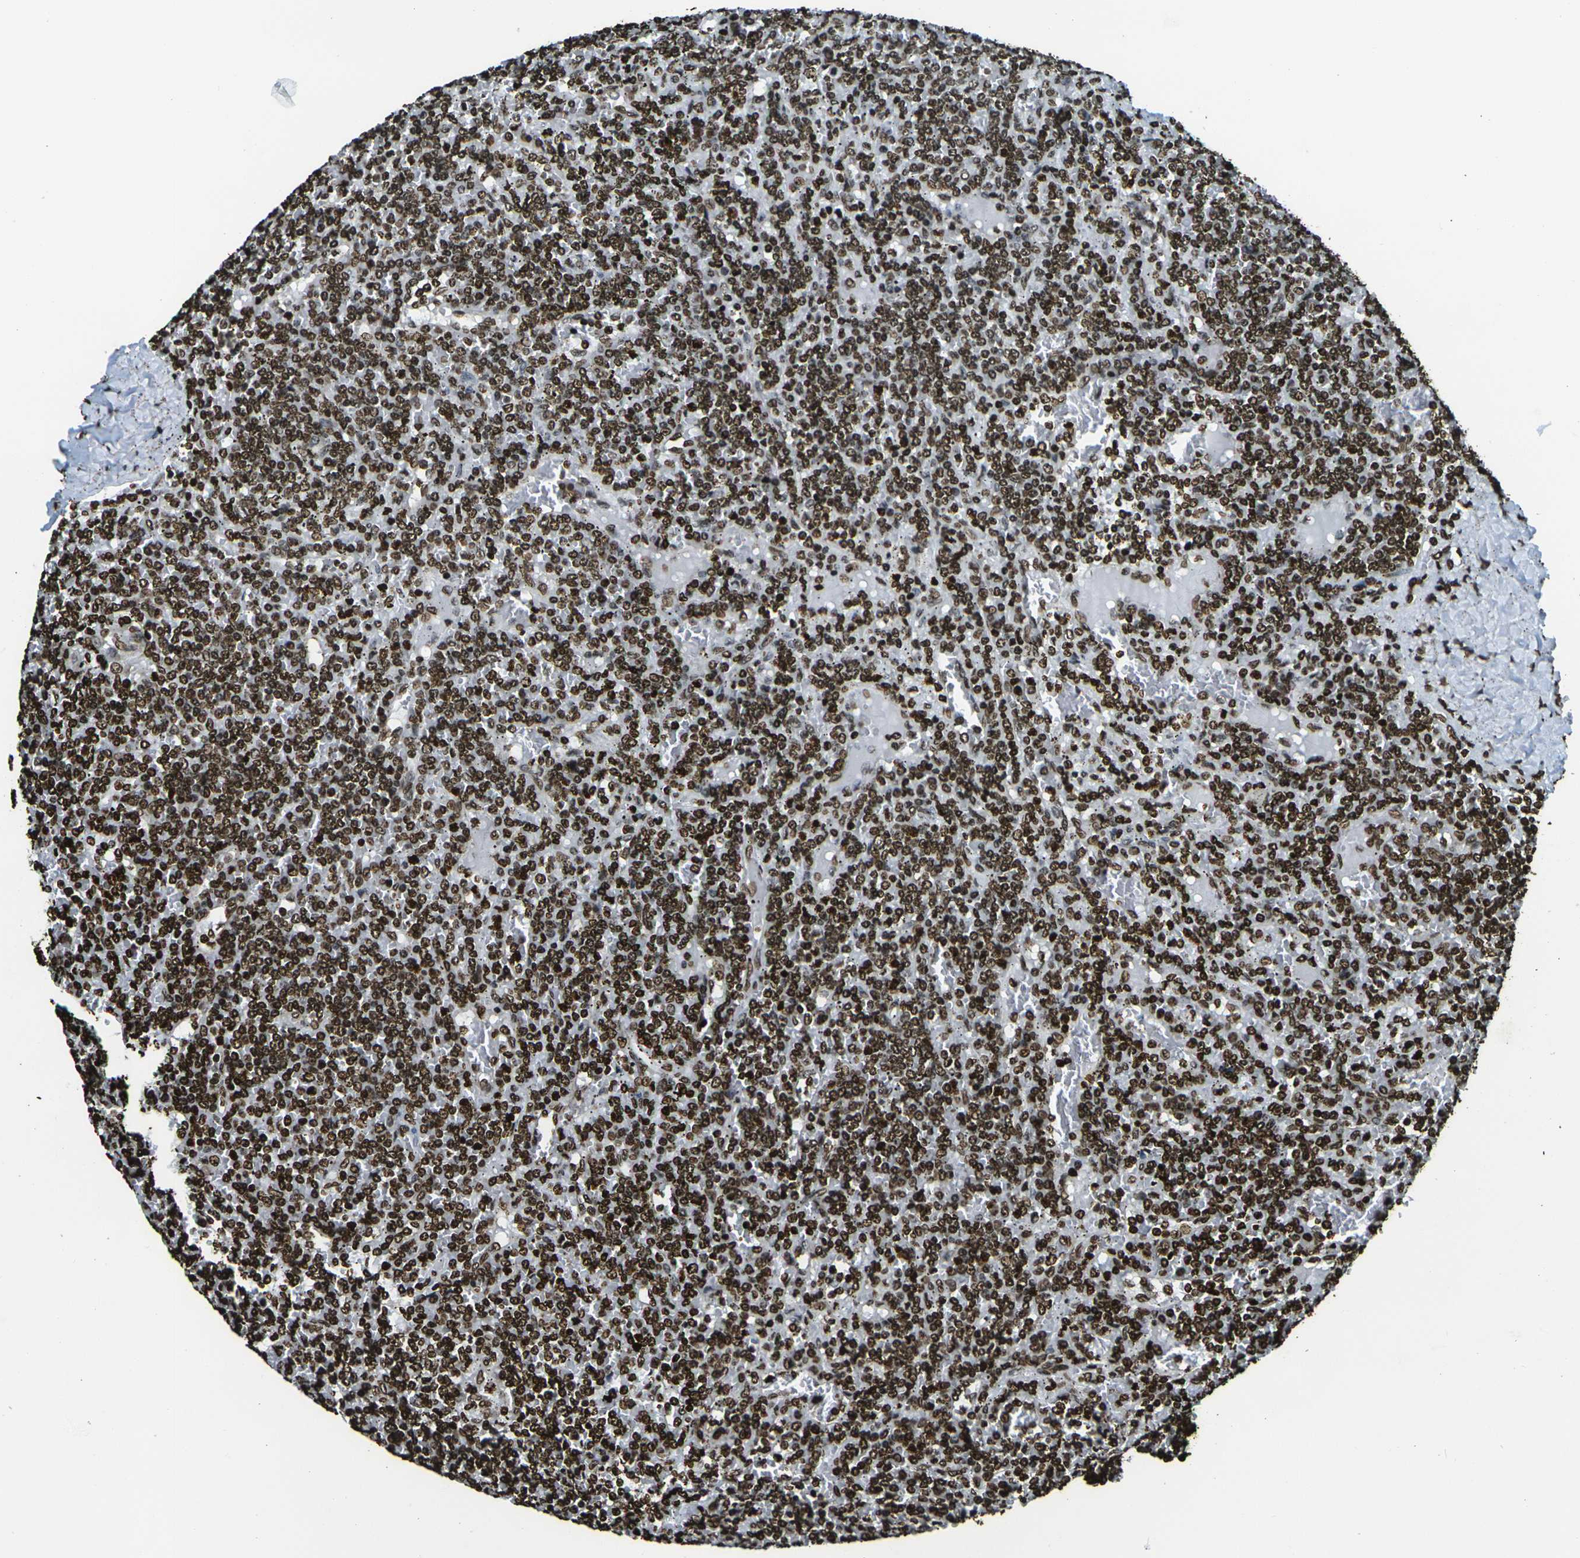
{"staining": {"intensity": "strong", "quantity": ">75%", "location": "nuclear"}, "tissue": "lymphoma", "cell_type": "Tumor cells", "image_type": "cancer", "snomed": [{"axis": "morphology", "description": "Malignant lymphoma, non-Hodgkin's type, Low grade"}, {"axis": "topography", "description": "Spleen"}], "caption": "Protein expression analysis of lymphoma displays strong nuclear positivity in approximately >75% of tumor cells.", "gene": "H1-2", "patient": {"sex": "female", "age": 19}}